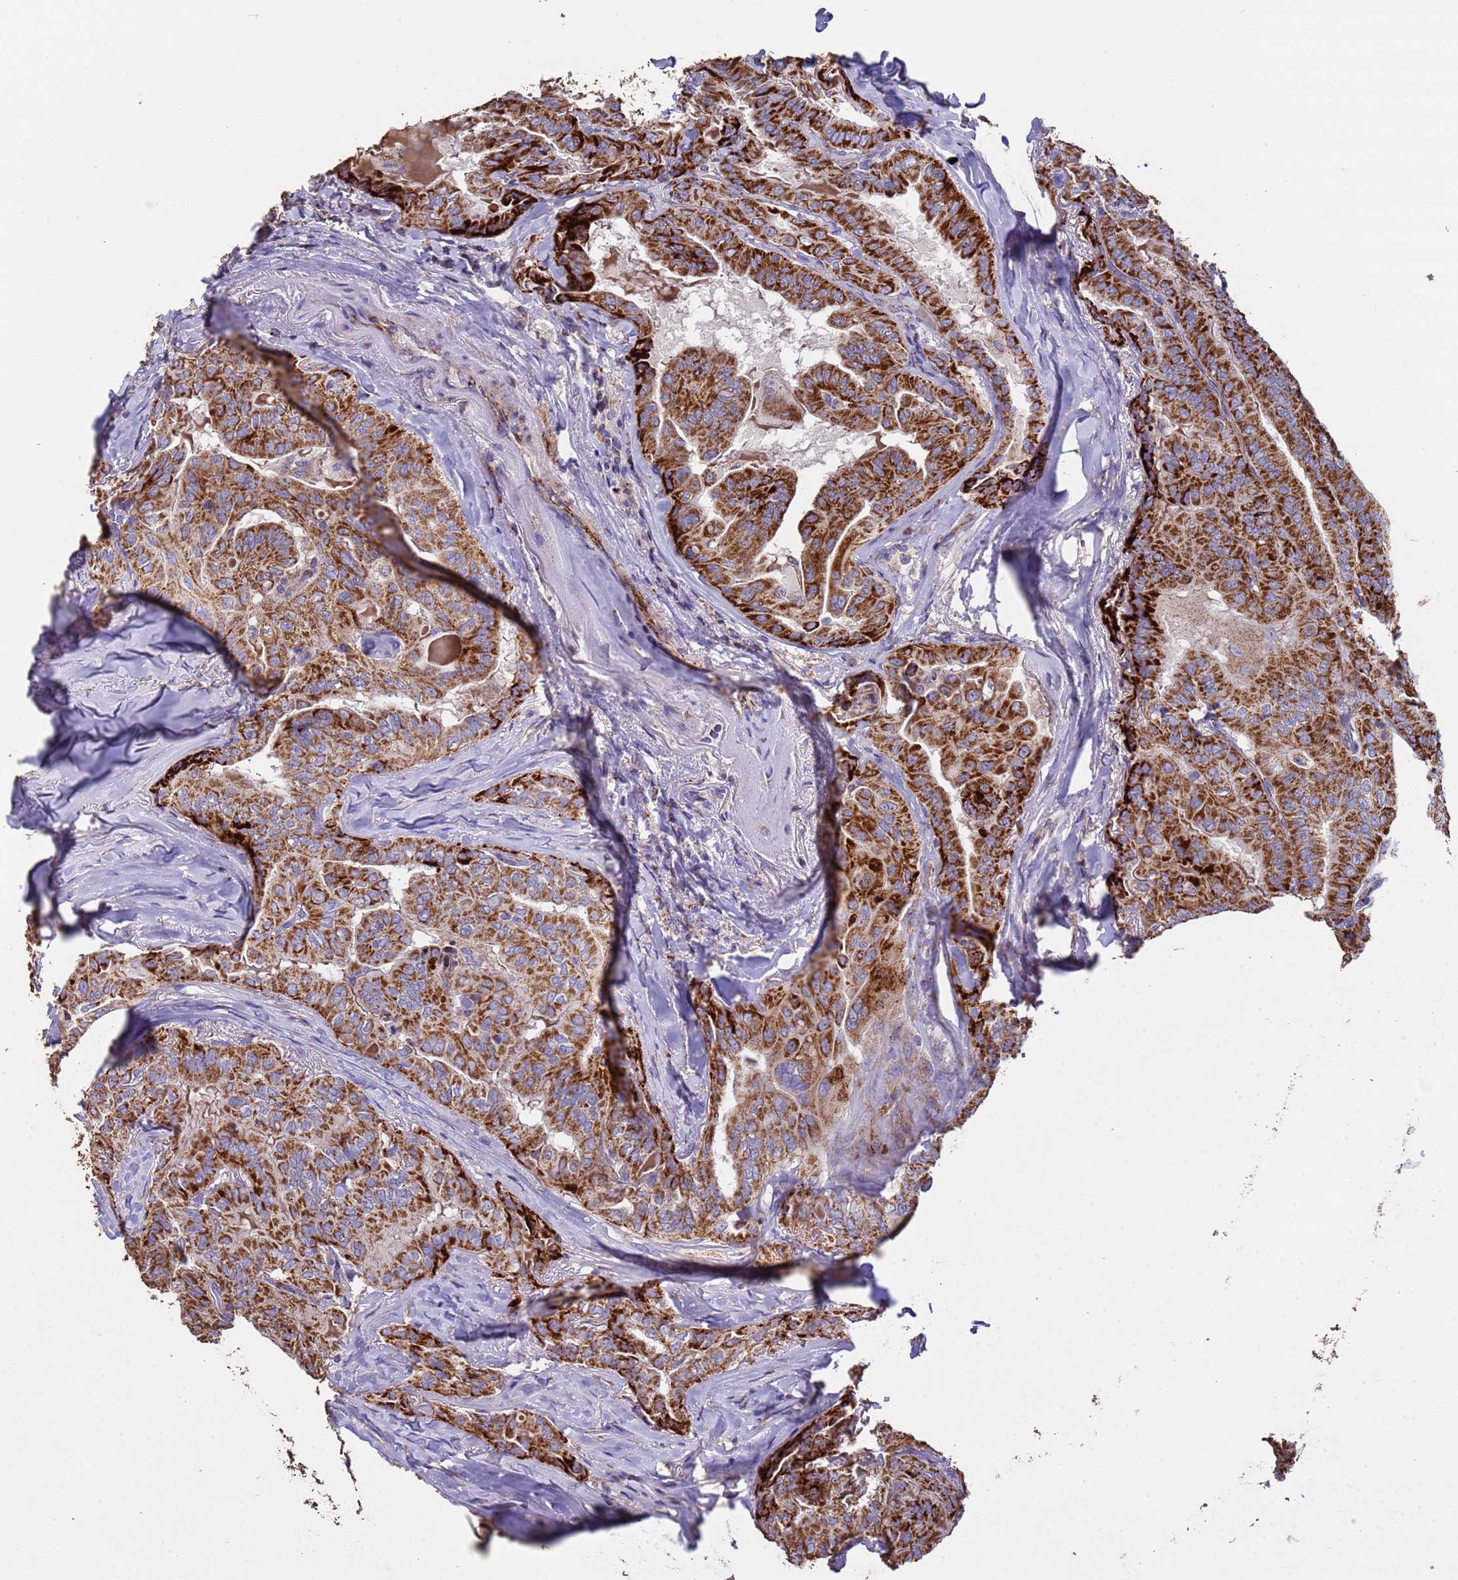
{"staining": {"intensity": "strong", "quantity": ">75%", "location": "cytoplasmic/membranous"}, "tissue": "thyroid cancer", "cell_type": "Tumor cells", "image_type": "cancer", "snomed": [{"axis": "morphology", "description": "Papillary adenocarcinoma, NOS"}, {"axis": "topography", "description": "Thyroid gland"}], "caption": "Thyroid cancer (papillary adenocarcinoma) tissue displays strong cytoplasmic/membranous staining in about >75% of tumor cells, visualized by immunohistochemistry. The protein of interest is shown in brown color, while the nuclei are stained blue.", "gene": "ZNFX1", "patient": {"sex": "female", "age": 68}}